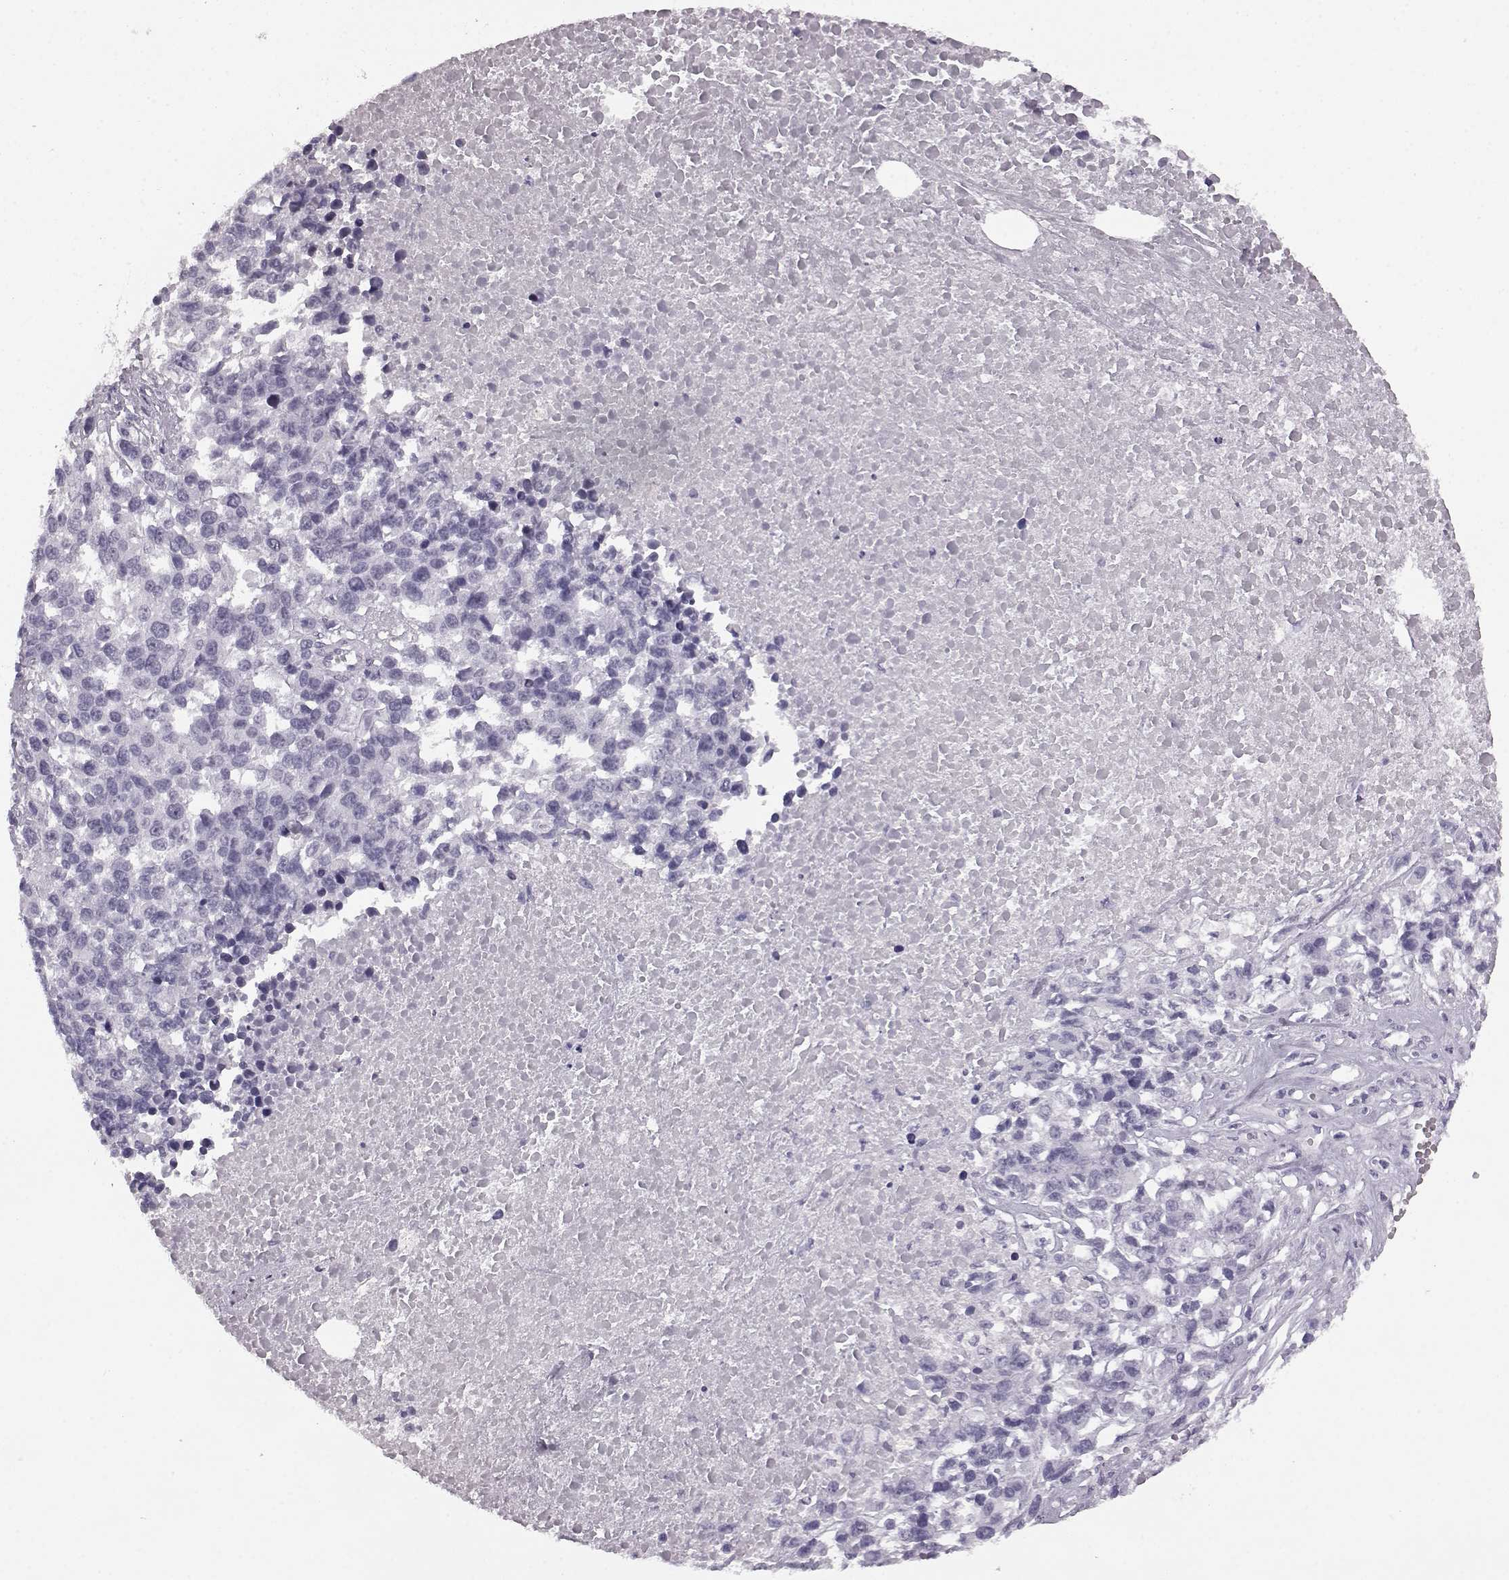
{"staining": {"intensity": "negative", "quantity": "none", "location": "none"}, "tissue": "melanoma", "cell_type": "Tumor cells", "image_type": "cancer", "snomed": [{"axis": "morphology", "description": "Malignant melanoma, Metastatic site"}, {"axis": "topography", "description": "Skin"}], "caption": "The IHC image has no significant positivity in tumor cells of melanoma tissue. Nuclei are stained in blue.", "gene": "AIPL1", "patient": {"sex": "male", "age": 84}}